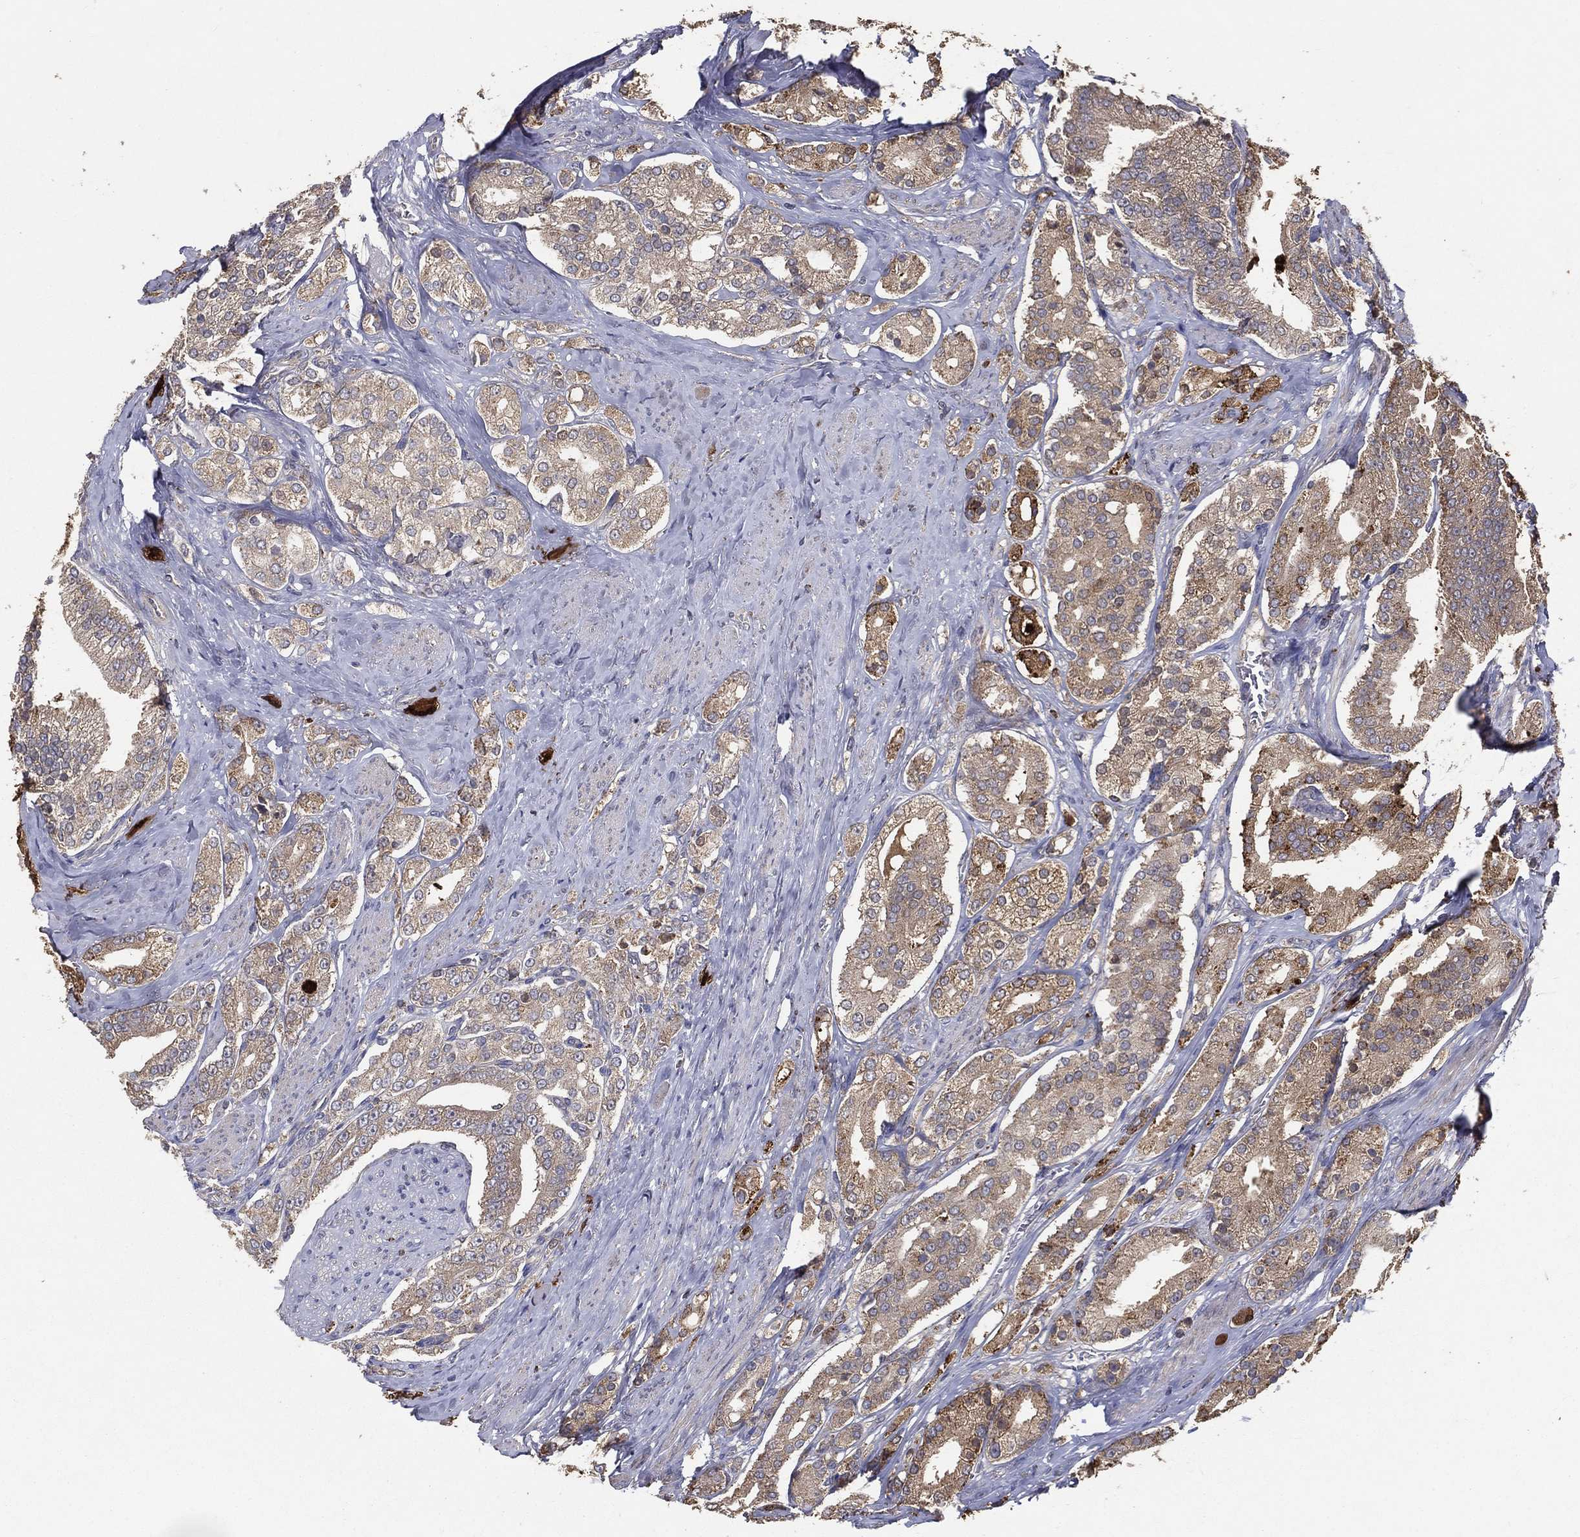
{"staining": {"intensity": "moderate", "quantity": "25%-75%", "location": "cytoplasmic/membranous"}, "tissue": "prostate cancer", "cell_type": "Tumor cells", "image_type": "cancer", "snomed": [{"axis": "morphology", "description": "Adenocarcinoma, NOS"}, {"axis": "topography", "description": "Prostate and seminal vesicle, NOS"}, {"axis": "topography", "description": "Prostate"}], "caption": "Immunohistochemical staining of adenocarcinoma (prostate) exhibits moderate cytoplasmic/membranous protein positivity in approximately 25%-75% of tumor cells.", "gene": "MT-ND1", "patient": {"sex": "male", "age": 67}}